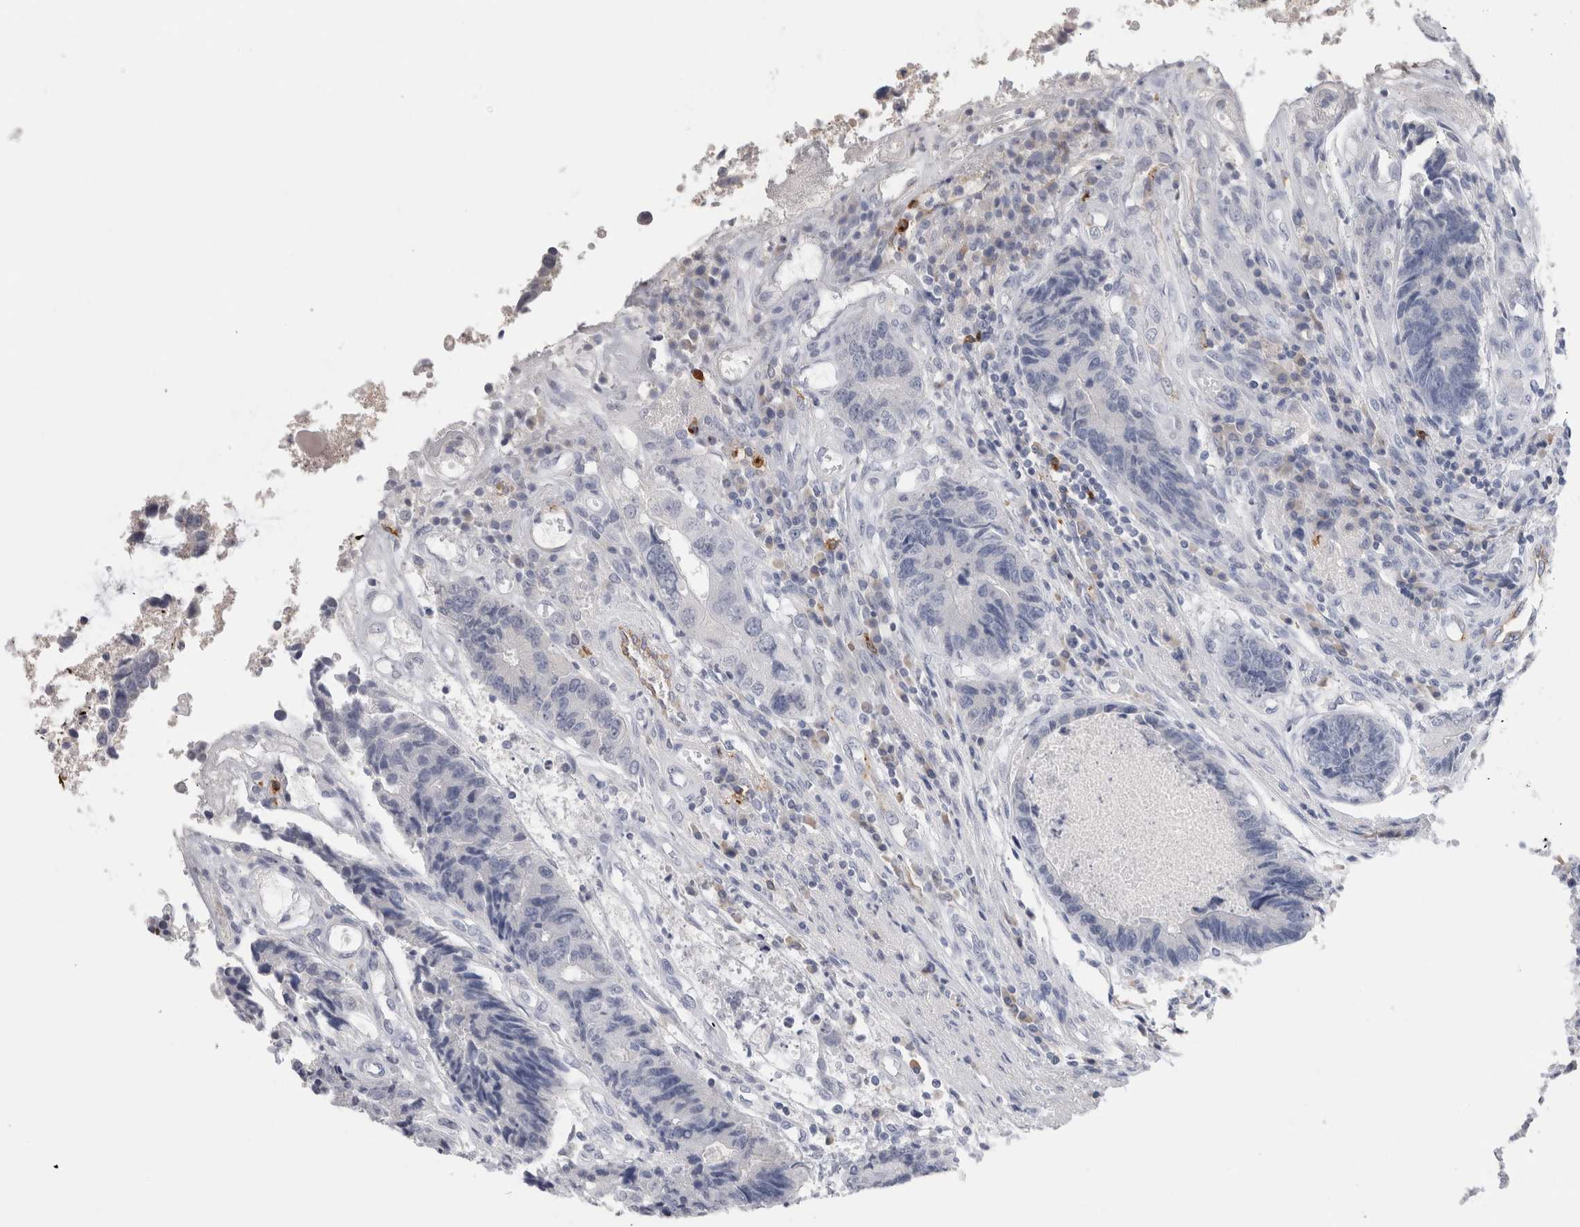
{"staining": {"intensity": "negative", "quantity": "none", "location": "none"}, "tissue": "colorectal cancer", "cell_type": "Tumor cells", "image_type": "cancer", "snomed": [{"axis": "morphology", "description": "Adenocarcinoma, NOS"}, {"axis": "topography", "description": "Rectum"}], "caption": "Tumor cells show no significant staining in colorectal cancer (adenocarcinoma).", "gene": "LAMP3", "patient": {"sex": "male", "age": 84}}